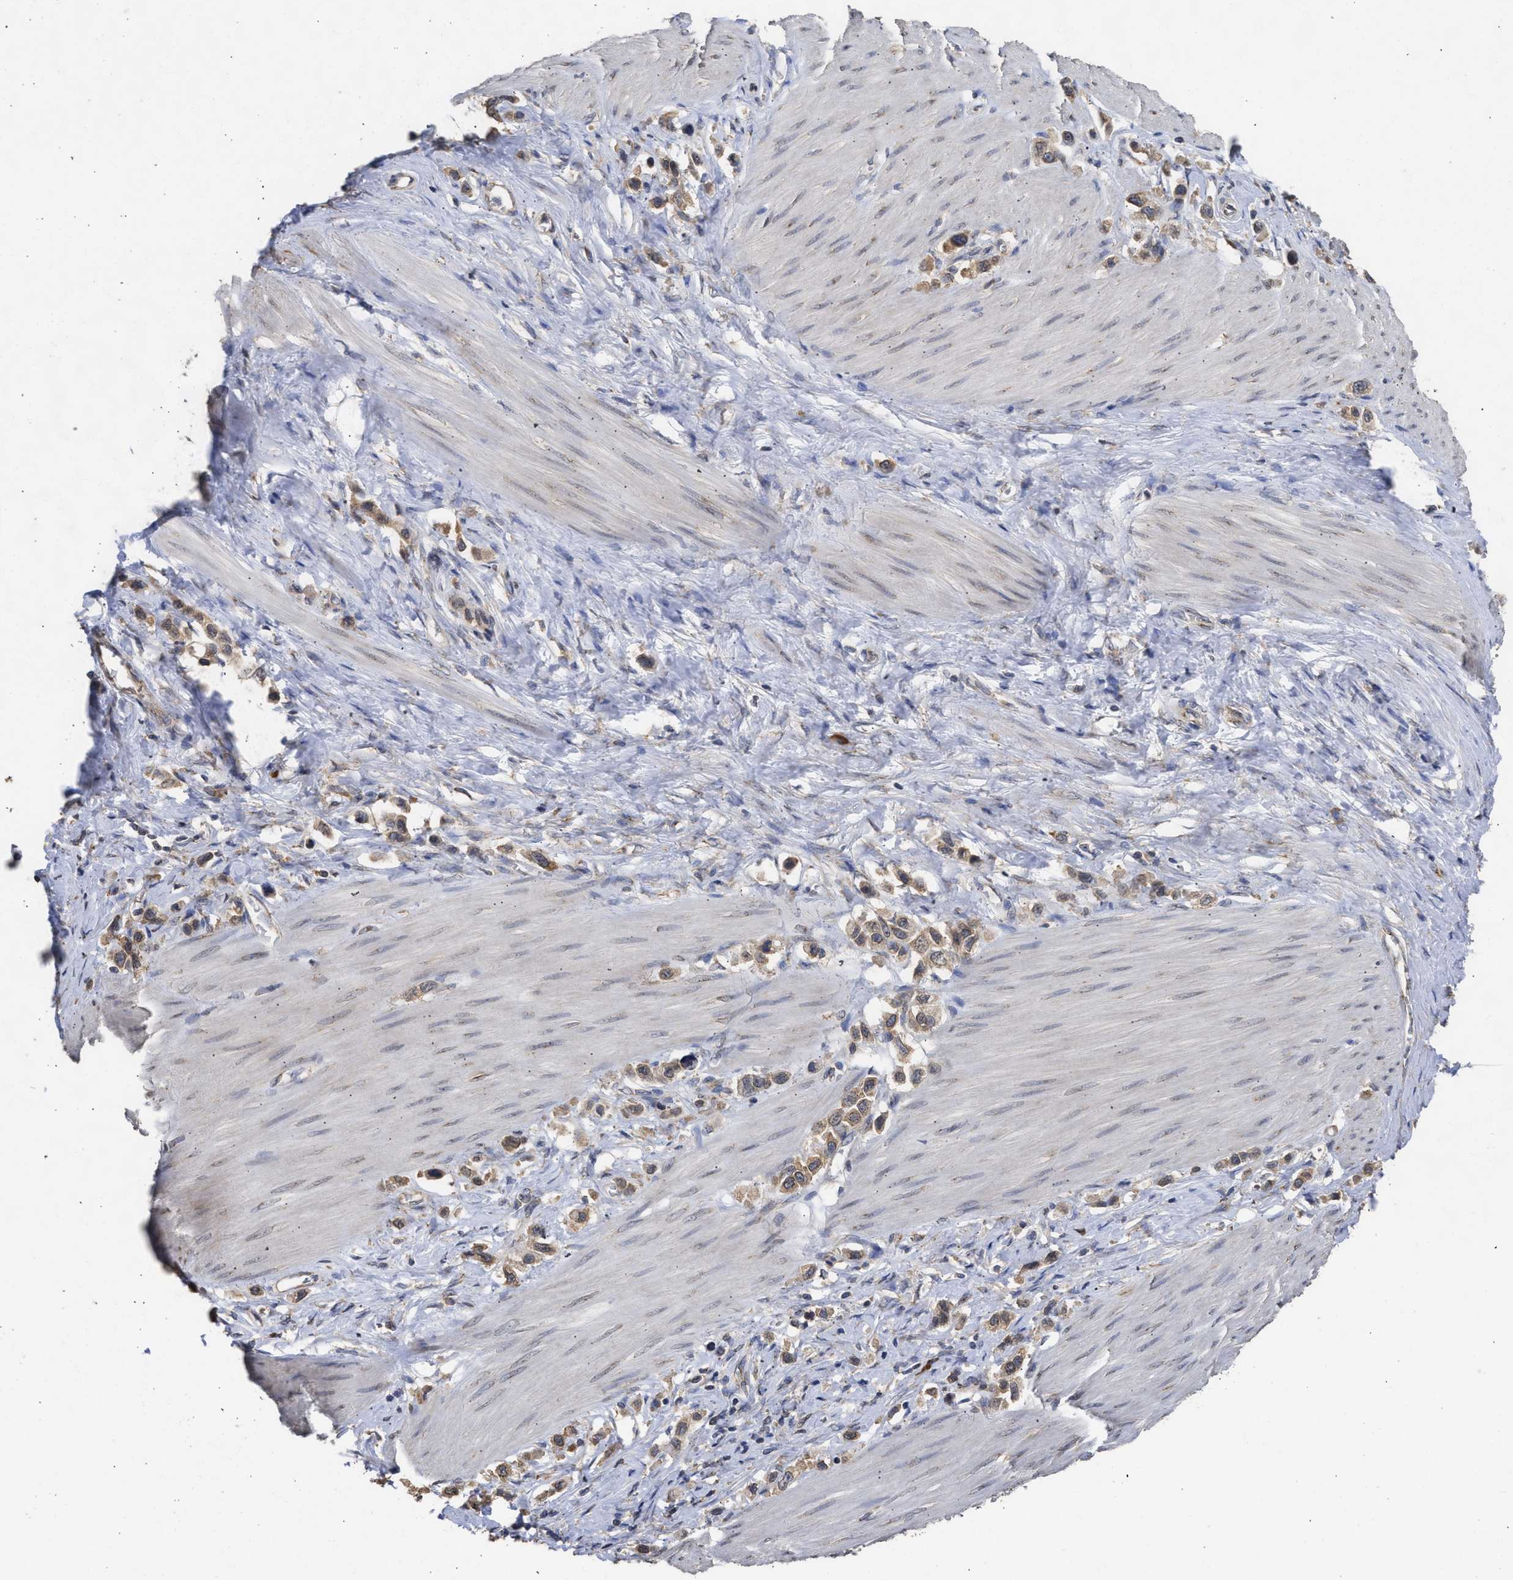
{"staining": {"intensity": "moderate", "quantity": ">75%", "location": "cytoplasmic/membranous"}, "tissue": "stomach cancer", "cell_type": "Tumor cells", "image_type": "cancer", "snomed": [{"axis": "morphology", "description": "Adenocarcinoma, NOS"}, {"axis": "topography", "description": "Stomach"}], "caption": "Brown immunohistochemical staining in human stomach adenocarcinoma exhibits moderate cytoplasmic/membranous positivity in approximately >75% of tumor cells.", "gene": "DNAJC1", "patient": {"sex": "female", "age": 65}}